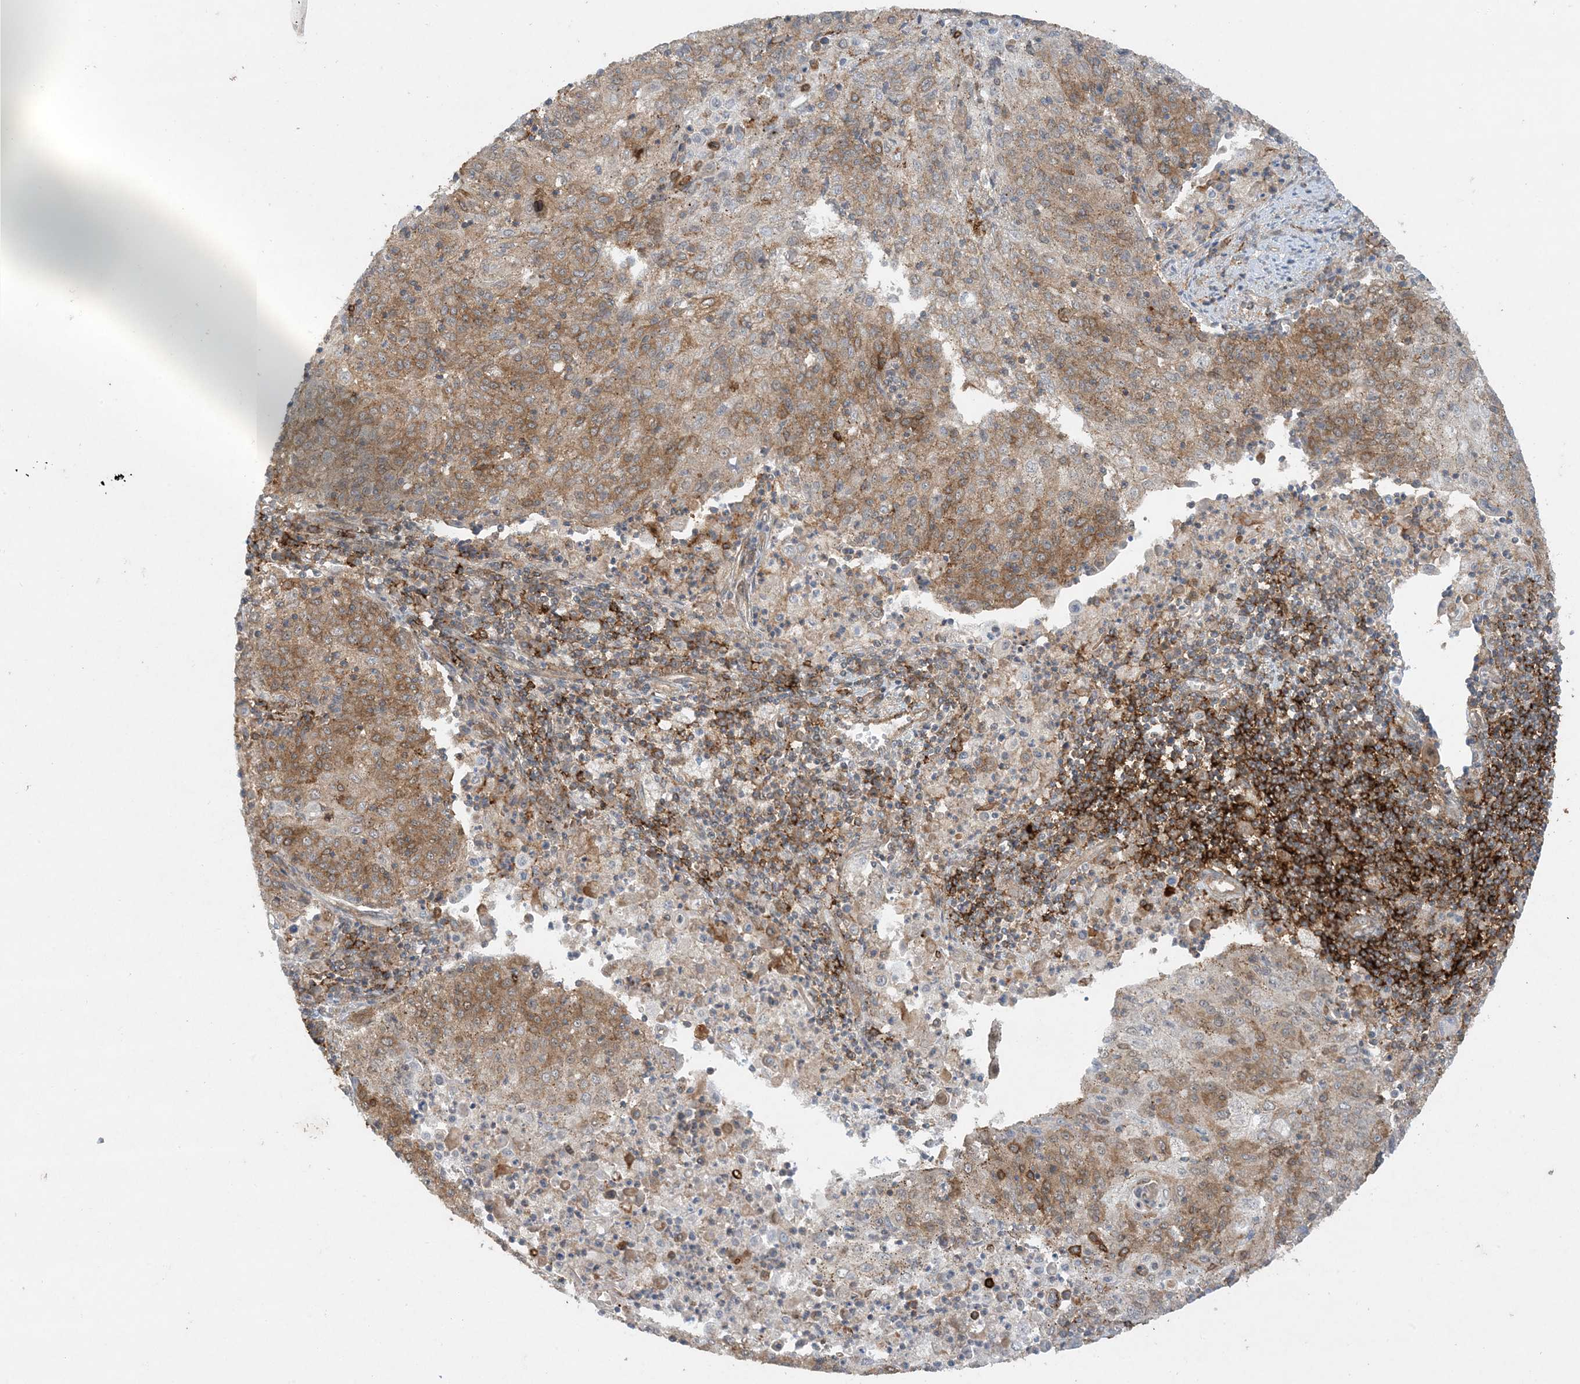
{"staining": {"intensity": "moderate", "quantity": ">75%", "location": "cytoplasmic/membranous"}, "tissue": "cervical cancer", "cell_type": "Tumor cells", "image_type": "cancer", "snomed": [{"axis": "morphology", "description": "Squamous cell carcinoma, NOS"}, {"axis": "topography", "description": "Cervix"}], "caption": "Immunohistochemical staining of human cervical cancer displays medium levels of moderate cytoplasmic/membranous protein positivity in approximately >75% of tumor cells. The staining was performed using DAB, with brown indicating positive protein expression. Nuclei are stained blue with hematoxylin.", "gene": "STAM2", "patient": {"sex": "female", "age": 48}}